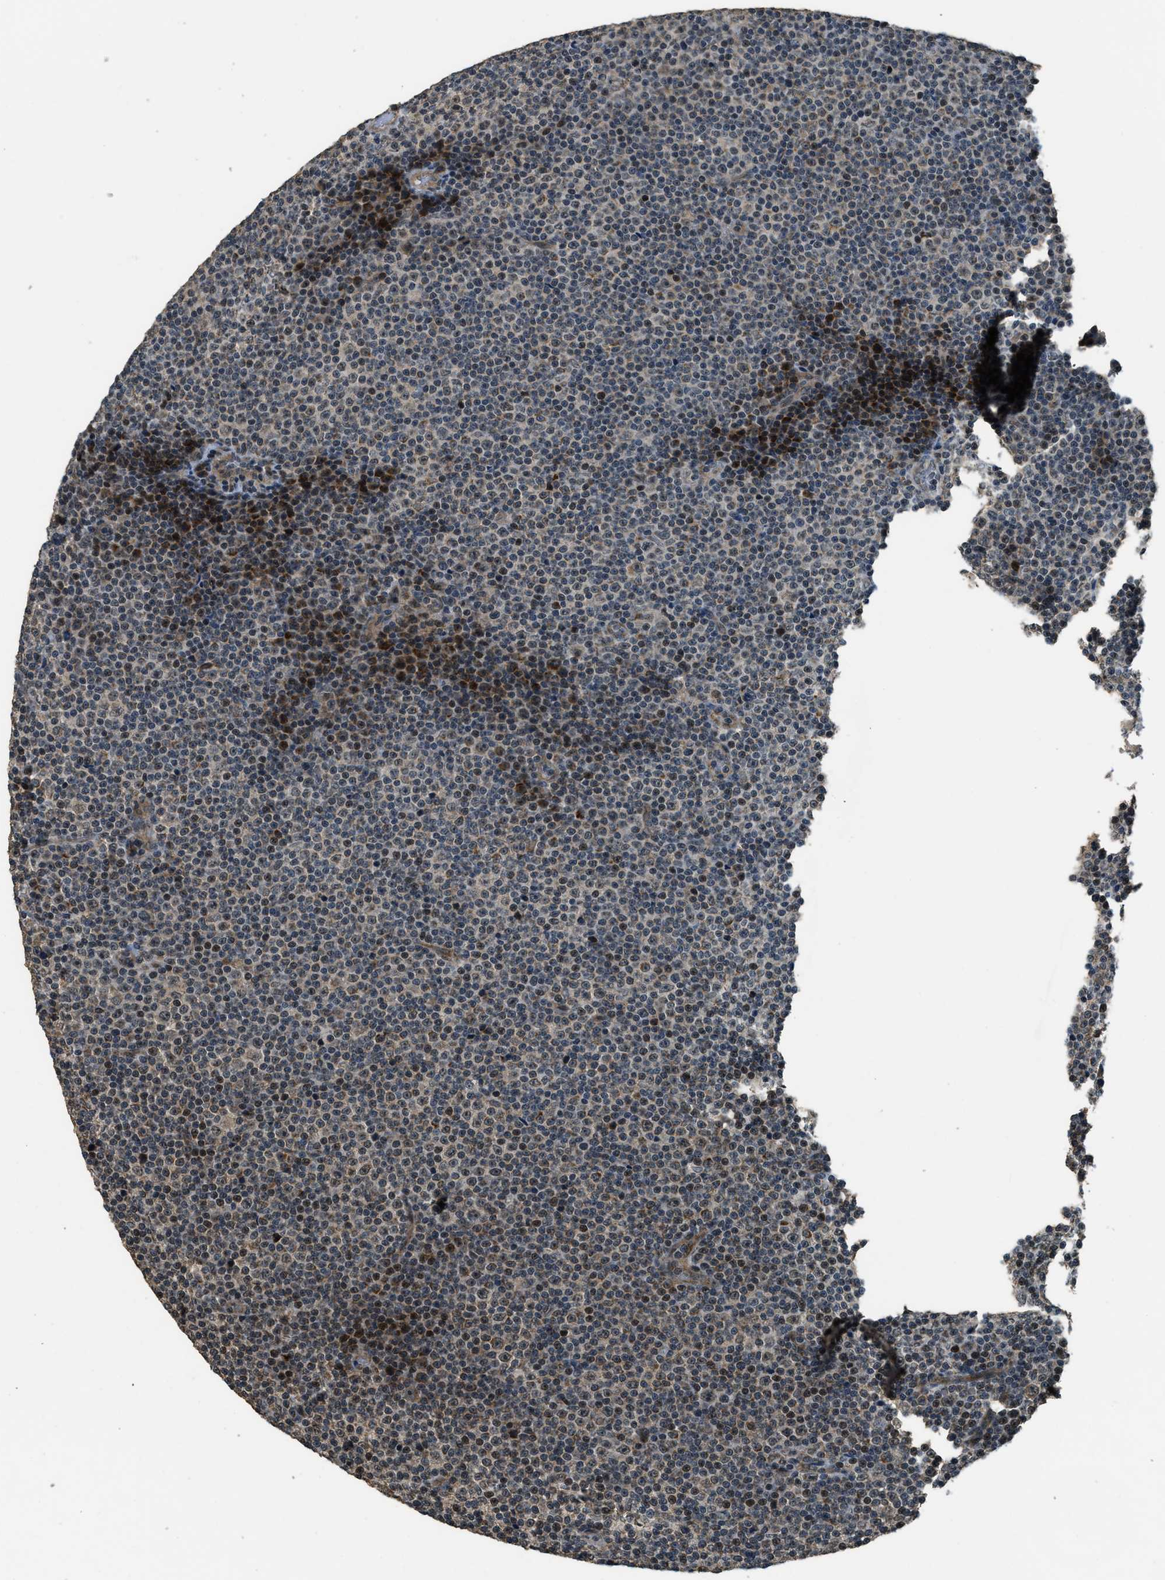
{"staining": {"intensity": "weak", "quantity": "25%-75%", "location": "nuclear"}, "tissue": "lymphoma", "cell_type": "Tumor cells", "image_type": "cancer", "snomed": [{"axis": "morphology", "description": "Malignant lymphoma, non-Hodgkin's type, Low grade"}, {"axis": "topography", "description": "Lymph node"}], "caption": "Lymphoma stained with immunohistochemistry reveals weak nuclear expression in about 25%-75% of tumor cells. Using DAB (brown) and hematoxylin (blue) stains, captured at high magnification using brightfield microscopy.", "gene": "MED21", "patient": {"sex": "female", "age": 67}}